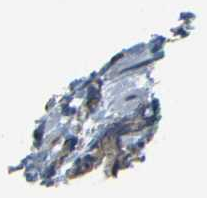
{"staining": {"intensity": "moderate", "quantity": ">75%", "location": "cytoplasmic/membranous"}, "tissue": "prostate cancer", "cell_type": "Tumor cells", "image_type": "cancer", "snomed": [{"axis": "morphology", "description": "Adenocarcinoma, Low grade"}, {"axis": "topography", "description": "Prostate"}], "caption": "Brown immunohistochemical staining in human prostate cancer (low-grade adenocarcinoma) displays moderate cytoplasmic/membranous expression in approximately >75% of tumor cells.", "gene": "RNF115", "patient": {"sex": "male", "age": 89}}